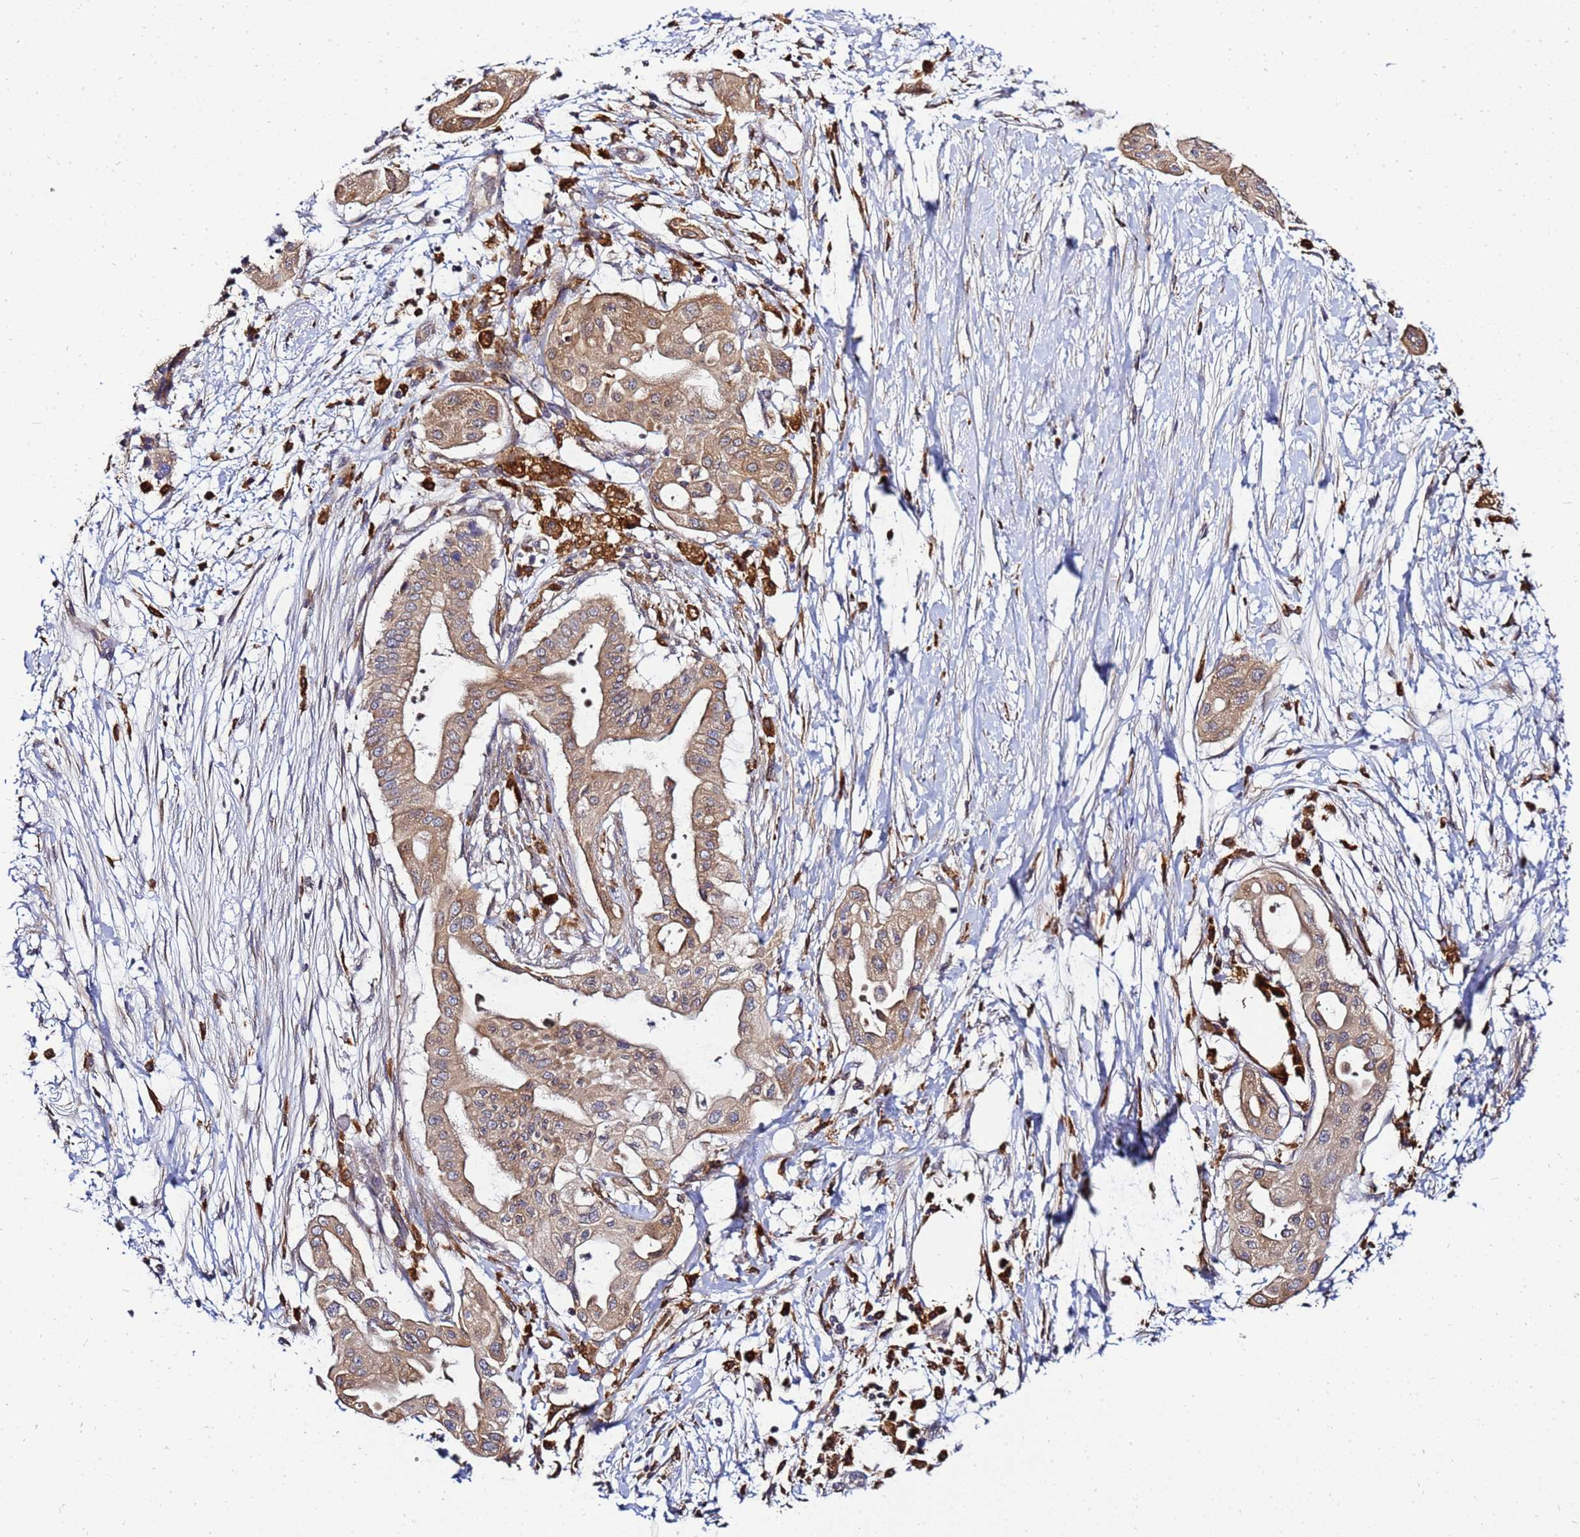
{"staining": {"intensity": "moderate", "quantity": ">75%", "location": "cytoplasmic/membranous"}, "tissue": "pancreatic cancer", "cell_type": "Tumor cells", "image_type": "cancer", "snomed": [{"axis": "morphology", "description": "Adenocarcinoma, NOS"}, {"axis": "topography", "description": "Pancreas"}], "caption": "IHC image of neoplastic tissue: human pancreatic cancer (adenocarcinoma) stained using immunohistochemistry displays medium levels of moderate protein expression localized specifically in the cytoplasmic/membranous of tumor cells, appearing as a cytoplasmic/membranous brown color.", "gene": "ADPGK", "patient": {"sex": "male", "age": 68}}